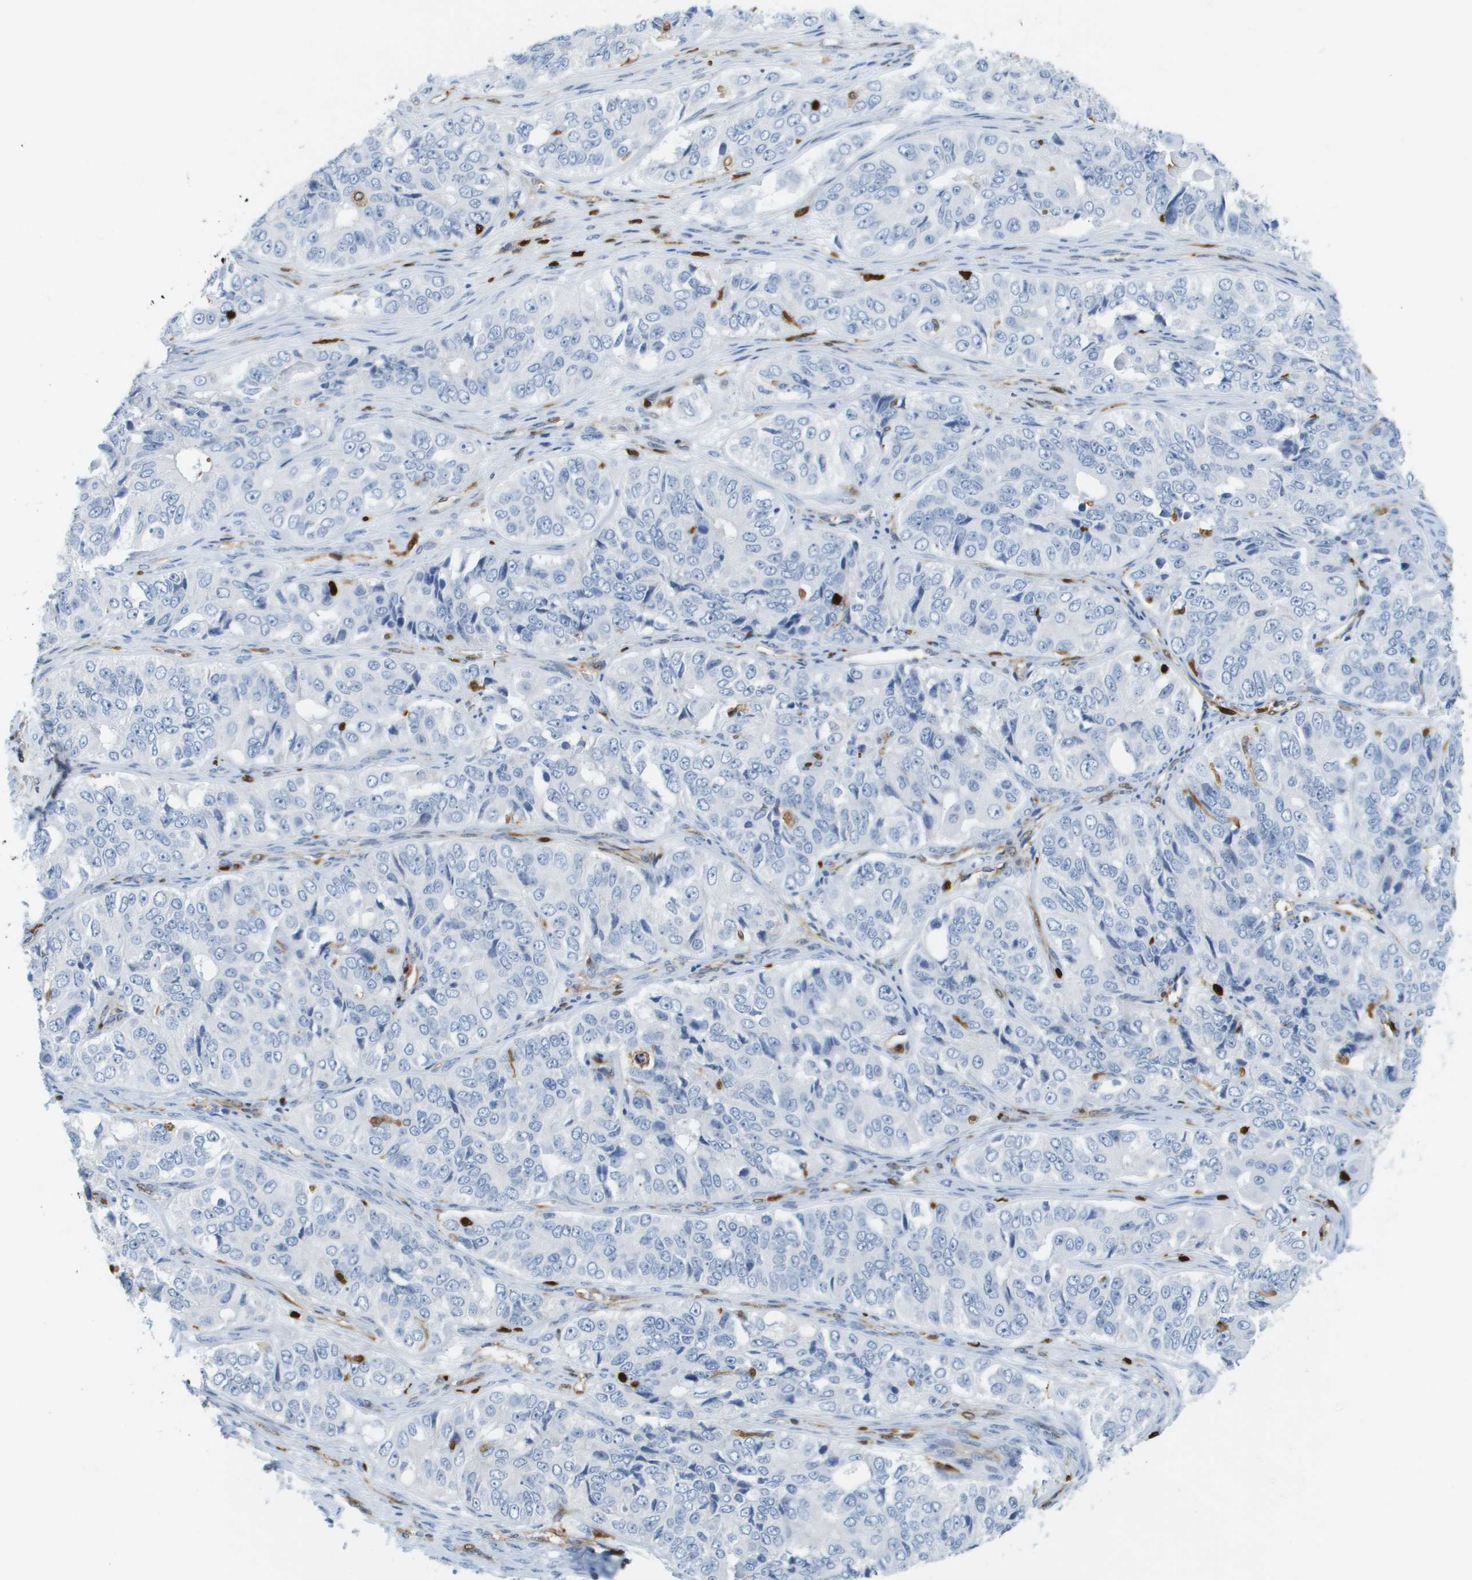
{"staining": {"intensity": "negative", "quantity": "none", "location": "none"}, "tissue": "ovarian cancer", "cell_type": "Tumor cells", "image_type": "cancer", "snomed": [{"axis": "morphology", "description": "Carcinoma, endometroid"}, {"axis": "topography", "description": "Ovary"}], "caption": "Immunohistochemical staining of ovarian endometroid carcinoma demonstrates no significant positivity in tumor cells.", "gene": "DOCK5", "patient": {"sex": "female", "age": 51}}